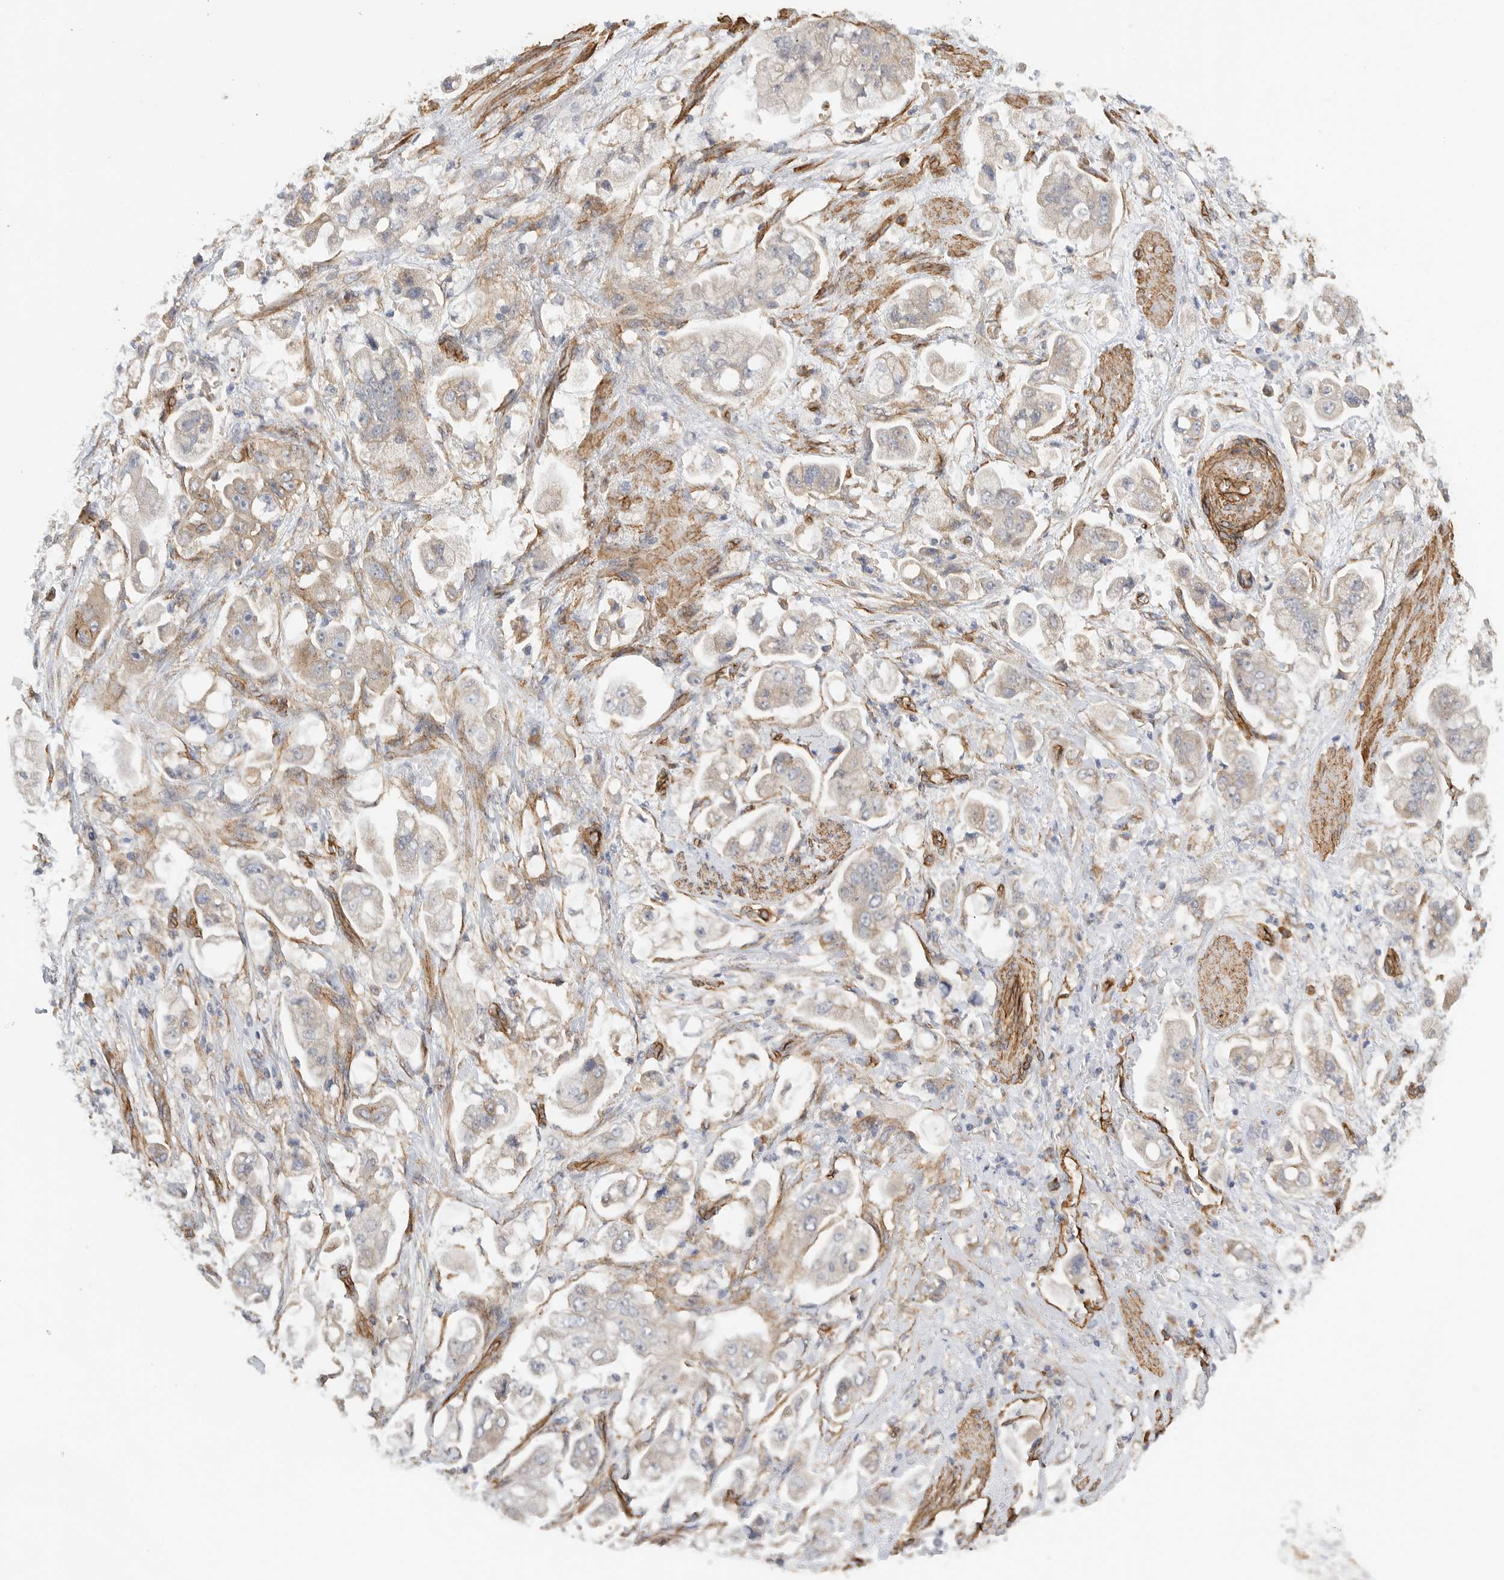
{"staining": {"intensity": "weak", "quantity": "25%-75%", "location": "cytoplasmic/membranous"}, "tissue": "stomach cancer", "cell_type": "Tumor cells", "image_type": "cancer", "snomed": [{"axis": "morphology", "description": "Adenocarcinoma, NOS"}, {"axis": "topography", "description": "Stomach"}], "caption": "Immunohistochemical staining of stomach cancer (adenocarcinoma) reveals weak cytoplasmic/membranous protein staining in about 25%-75% of tumor cells.", "gene": "JMJD4", "patient": {"sex": "male", "age": 62}}